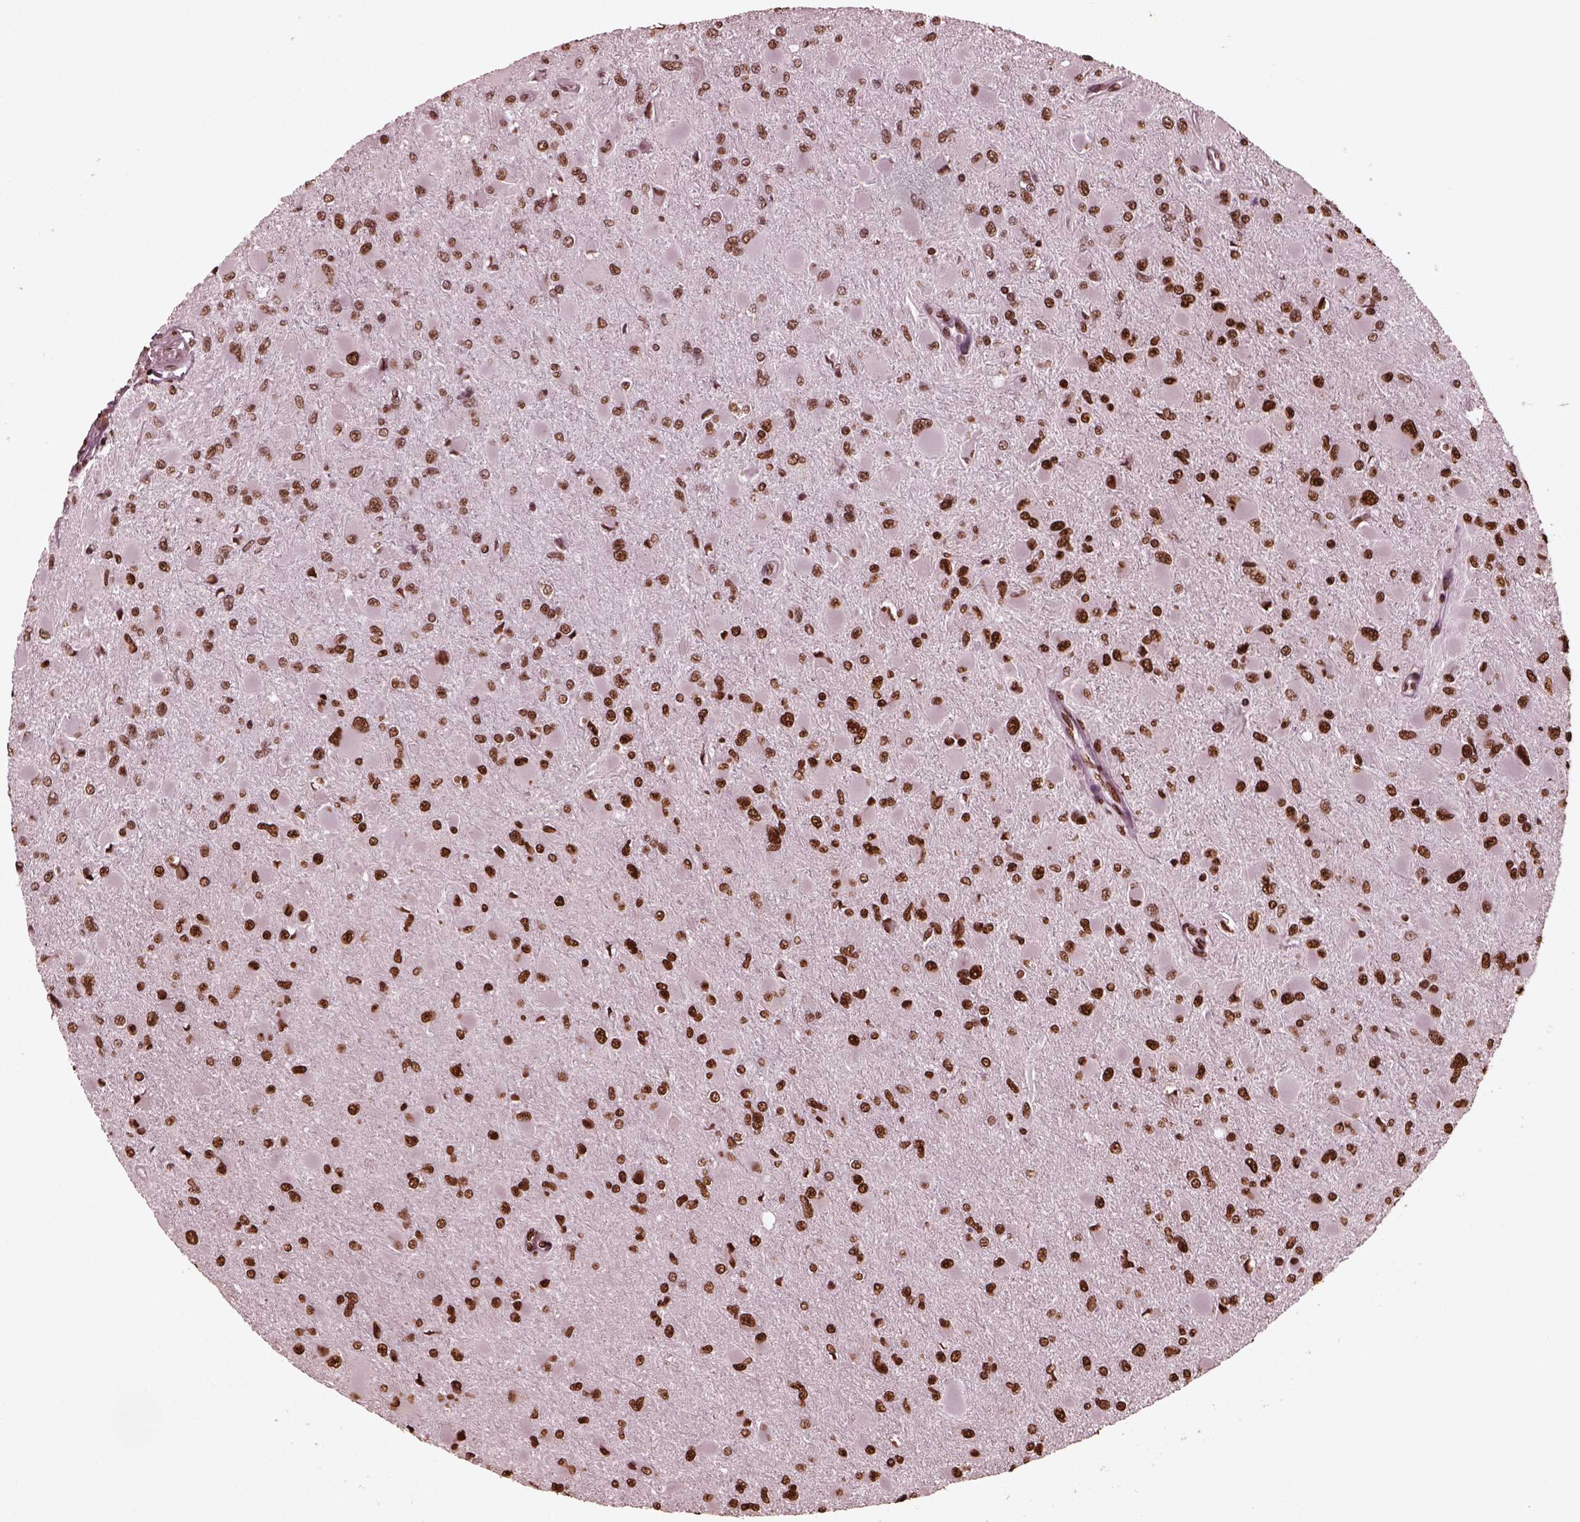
{"staining": {"intensity": "strong", "quantity": ">75%", "location": "nuclear"}, "tissue": "glioma", "cell_type": "Tumor cells", "image_type": "cancer", "snomed": [{"axis": "morphology", "description": "Glioma, malignant, High grade"}, {"axis": "topography", "description": "Cerebral cortex"}], "caption": "A high-resolution histopathology image shows immunohistochemistry staining of glioma, which displays strong nuclear expression in approximately >75% of tumor cells. The staining is performed using DAB brown chromogen to label protein expression. The nuclei are counter-stained blue using hematoxylin.", "gene": "NSD1", "patient": {"sex": "female", "age": 36}}